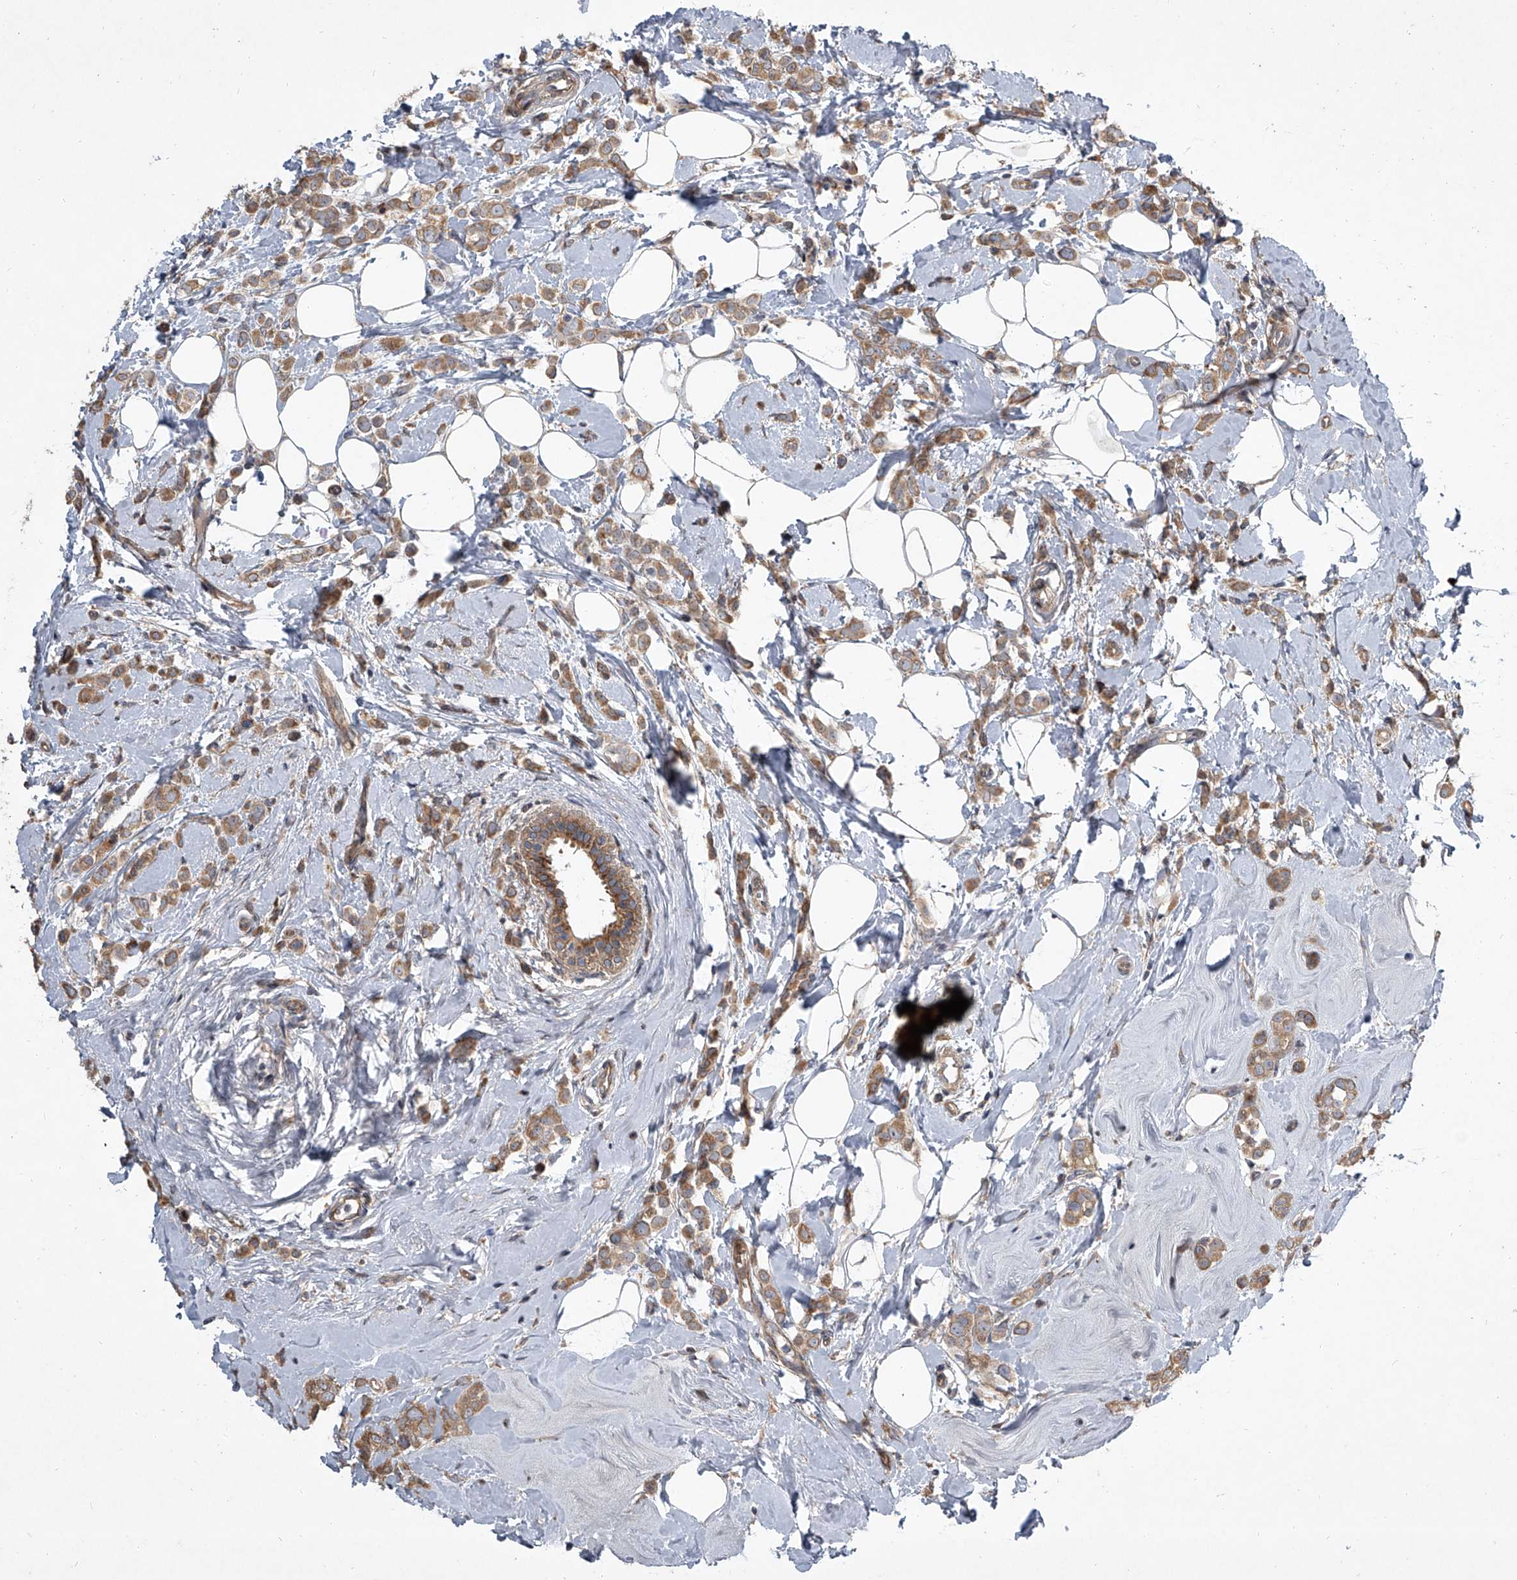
{"staining": {"intensity": "moderate", "quantity": ">75%", "location": "cytoplasmic/membranous"}, "tissue": "breast cancer", "cell_type": "Tumor cells", "image_type": "cancer", "snomed": [{"axis": "morphology", "description": "Lobular carcinoma"}, {"axis": "topography", "description": "Breast"}], "caption": "Breast lobular carcinoma was stained to show a protein in brown. There is medium levels of moderate cytoplasmic/membranous positivity in approximately >75% of tumor cells. (IHC, brightfield microscopy, high magnification).", "gene": "EVA1C", "patient": {"sex": "female", "age": 47}}